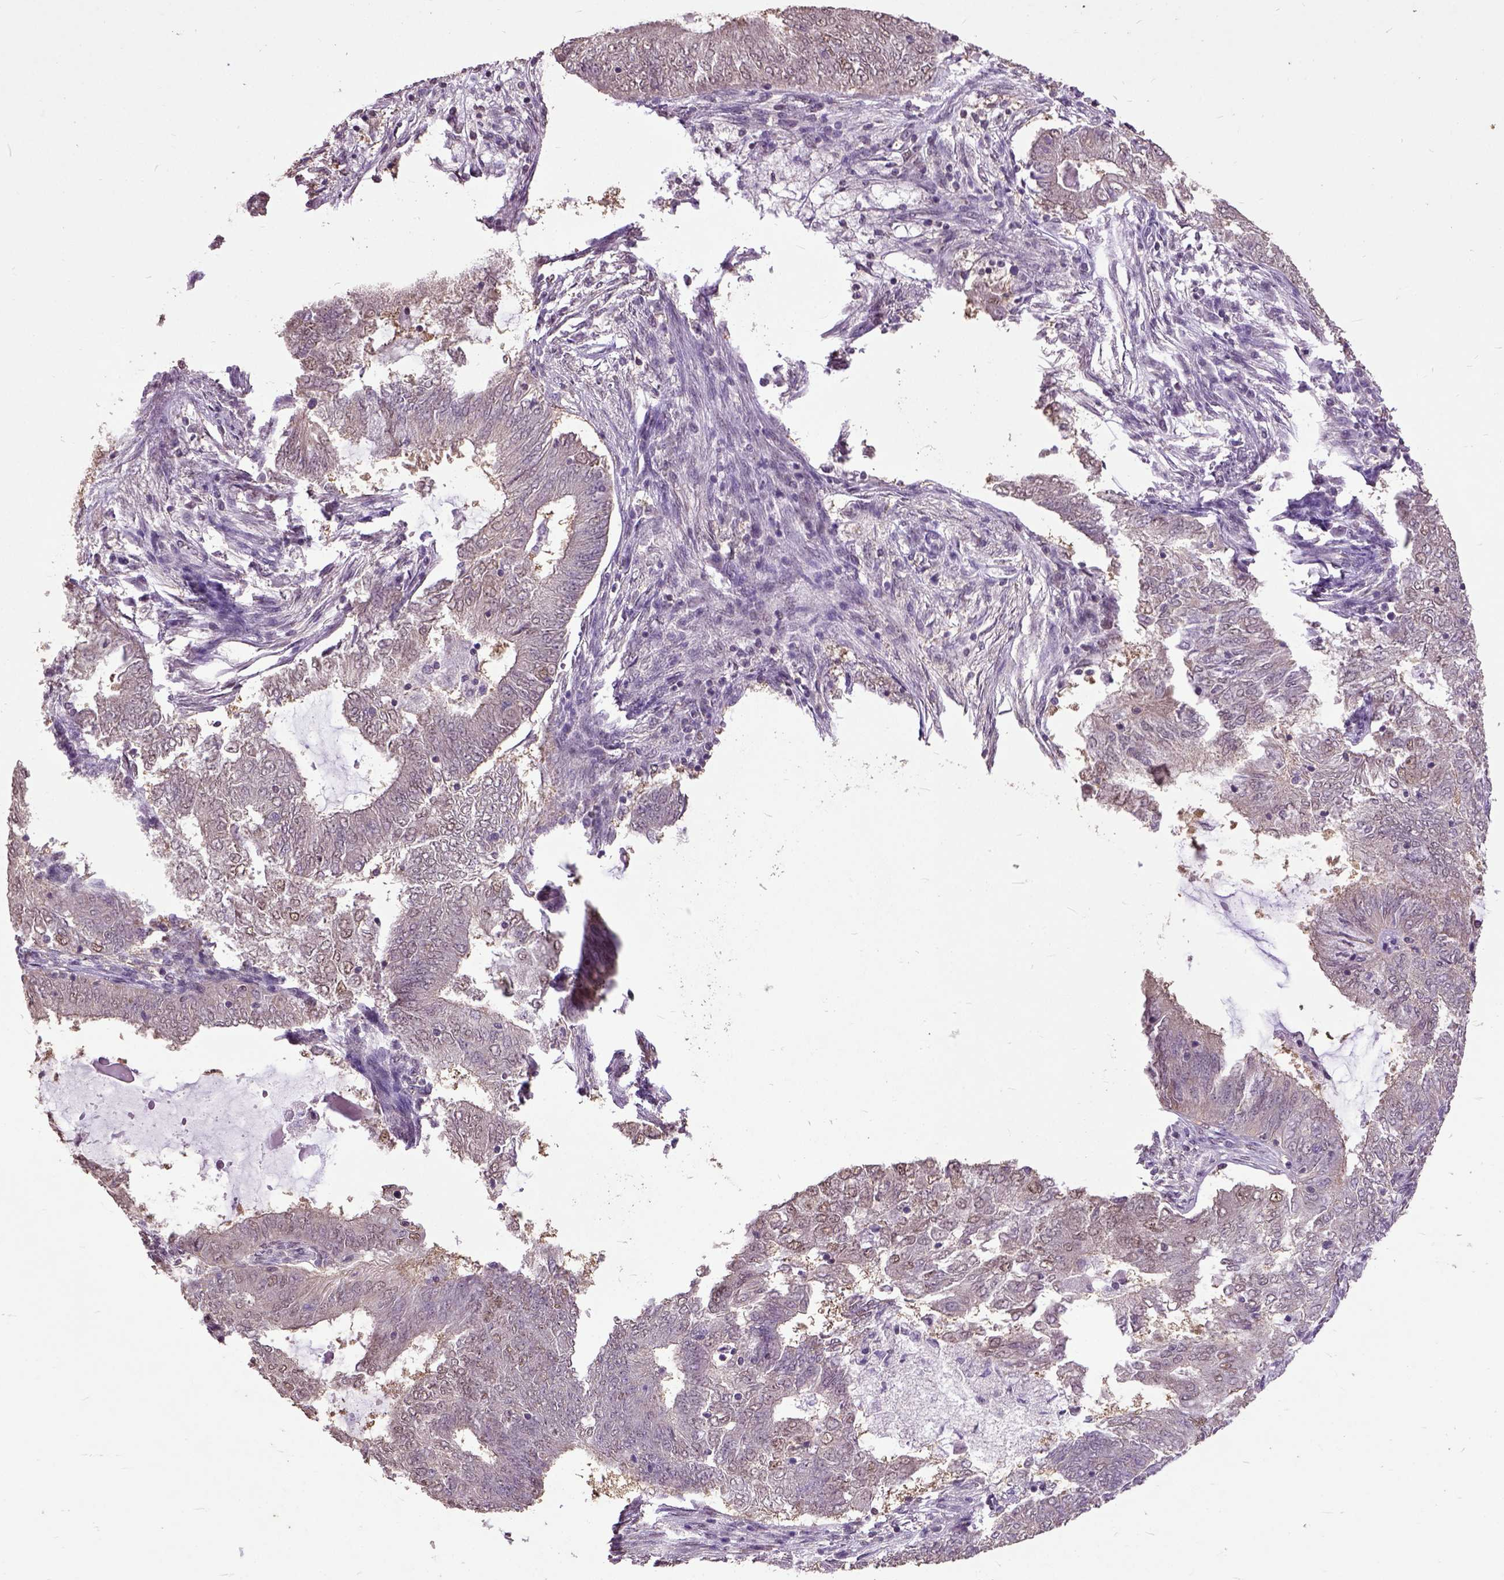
{"staining": {"intensity": "weak", "quantity": "25%-75%", "location": "nuclear"}, "tissue": "endometrial cancer", "cell_type": "Tumor cells", "image_type": "cancer", "snomed": [{"axis": "morphology", "description": "Adenocarcinoma, NOS"}, {"axis": "topography", "description": "Endometrium"}], "caption": "High-magnification brightfield microscopy of endometrial cancer (adenocarcinoma) stained with DAB (brown) and counterstained with hematoxylin (blue). tumor cells exhibit weak nuclear positivity is seen in about25%-75% of cells.", "gene": "UBA3", "patient": {"sex": "female", "age": 62}}